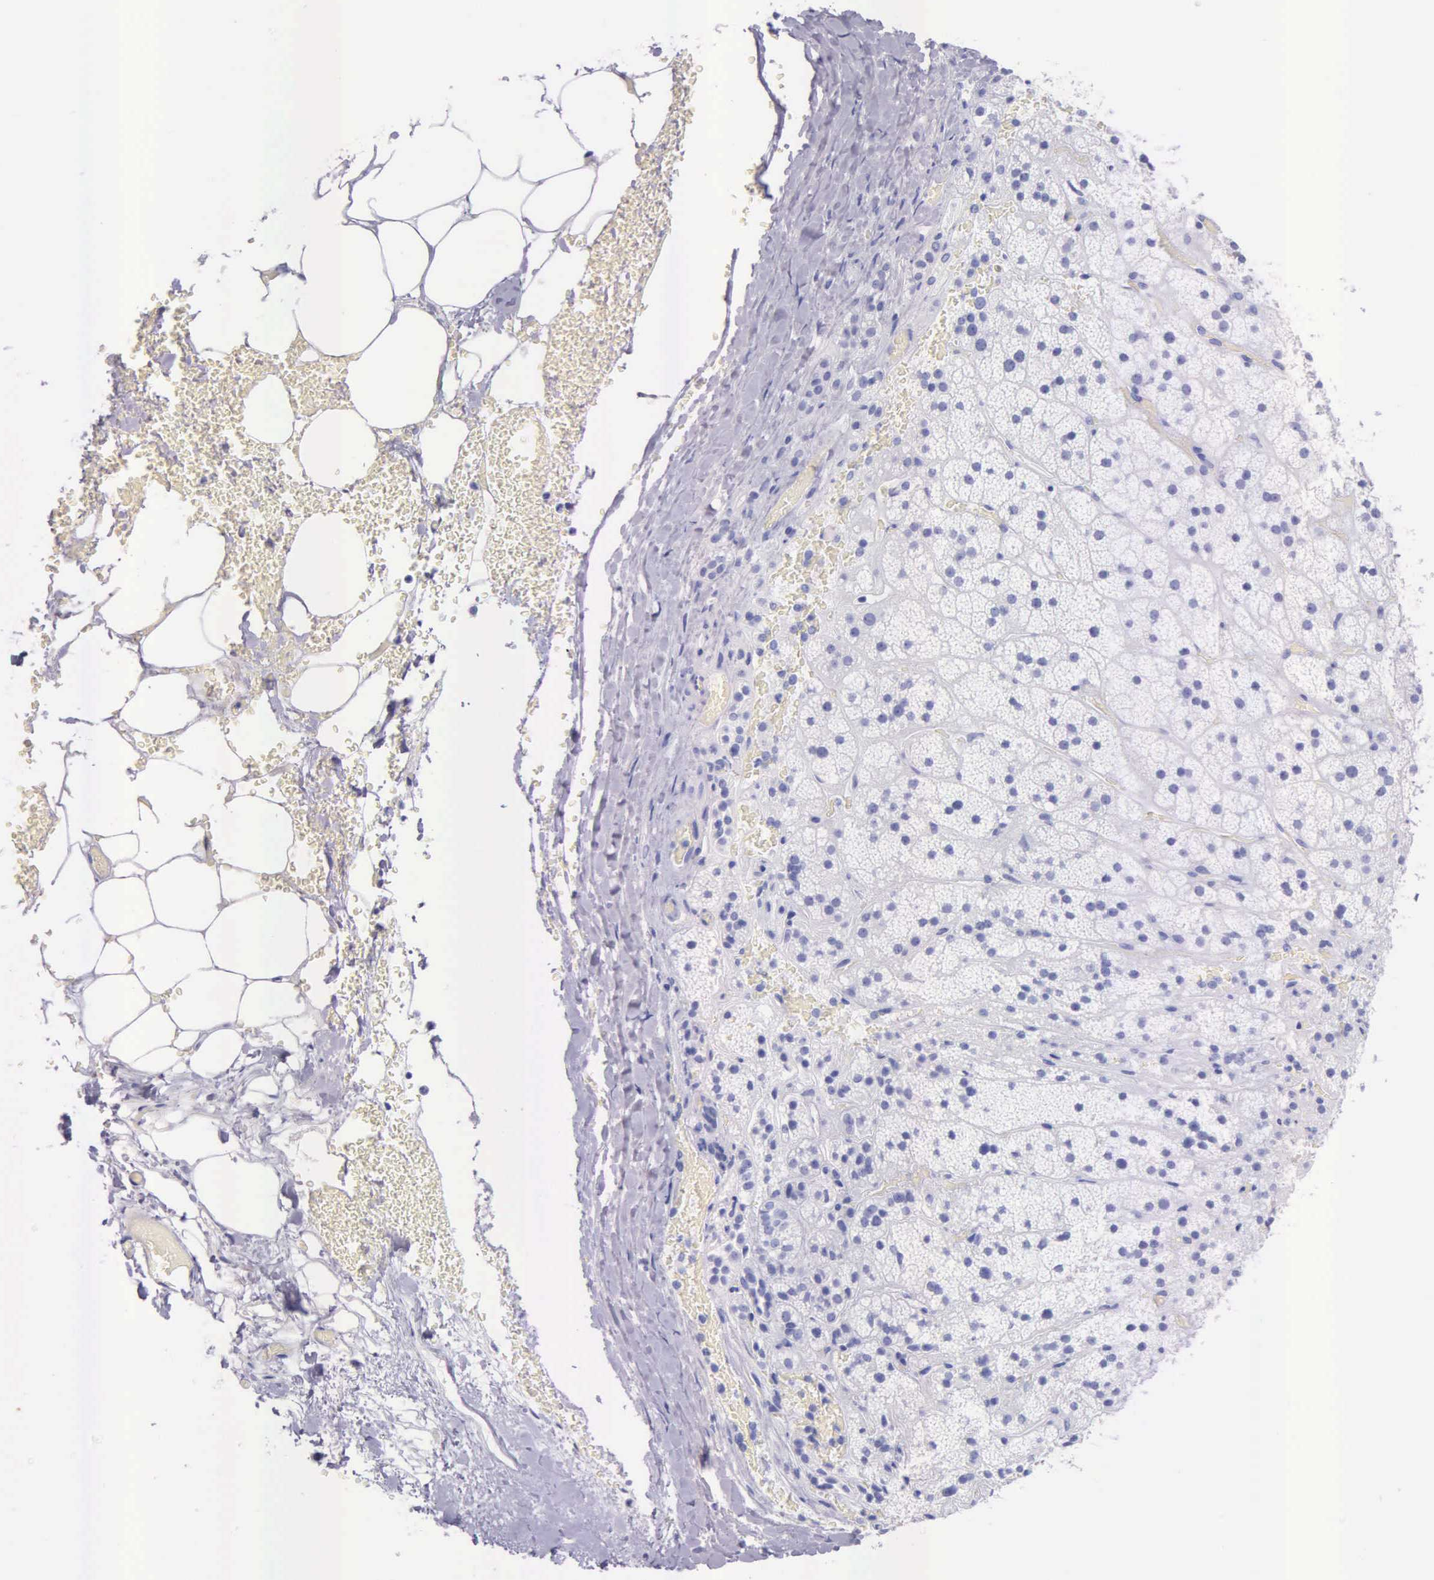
{"staining": {"intensity": "negative", "quantity": "none", "location": "none"}, "tissue": "adrenal gland", "cell_type": "Glandular cells", "image_type": "normal", "snomed": [{"axis": "morphology", "description": "Normal tissue, NOS"}, {"axis": "topography", "description": "Adrenal gland"}], "caption": "Immunohistochemical staining of normal human adrenal gland demonstrates no significant staining in glandular cells.", "gene": "KLK2", "patient": {"sex": "male", "age": 57}}